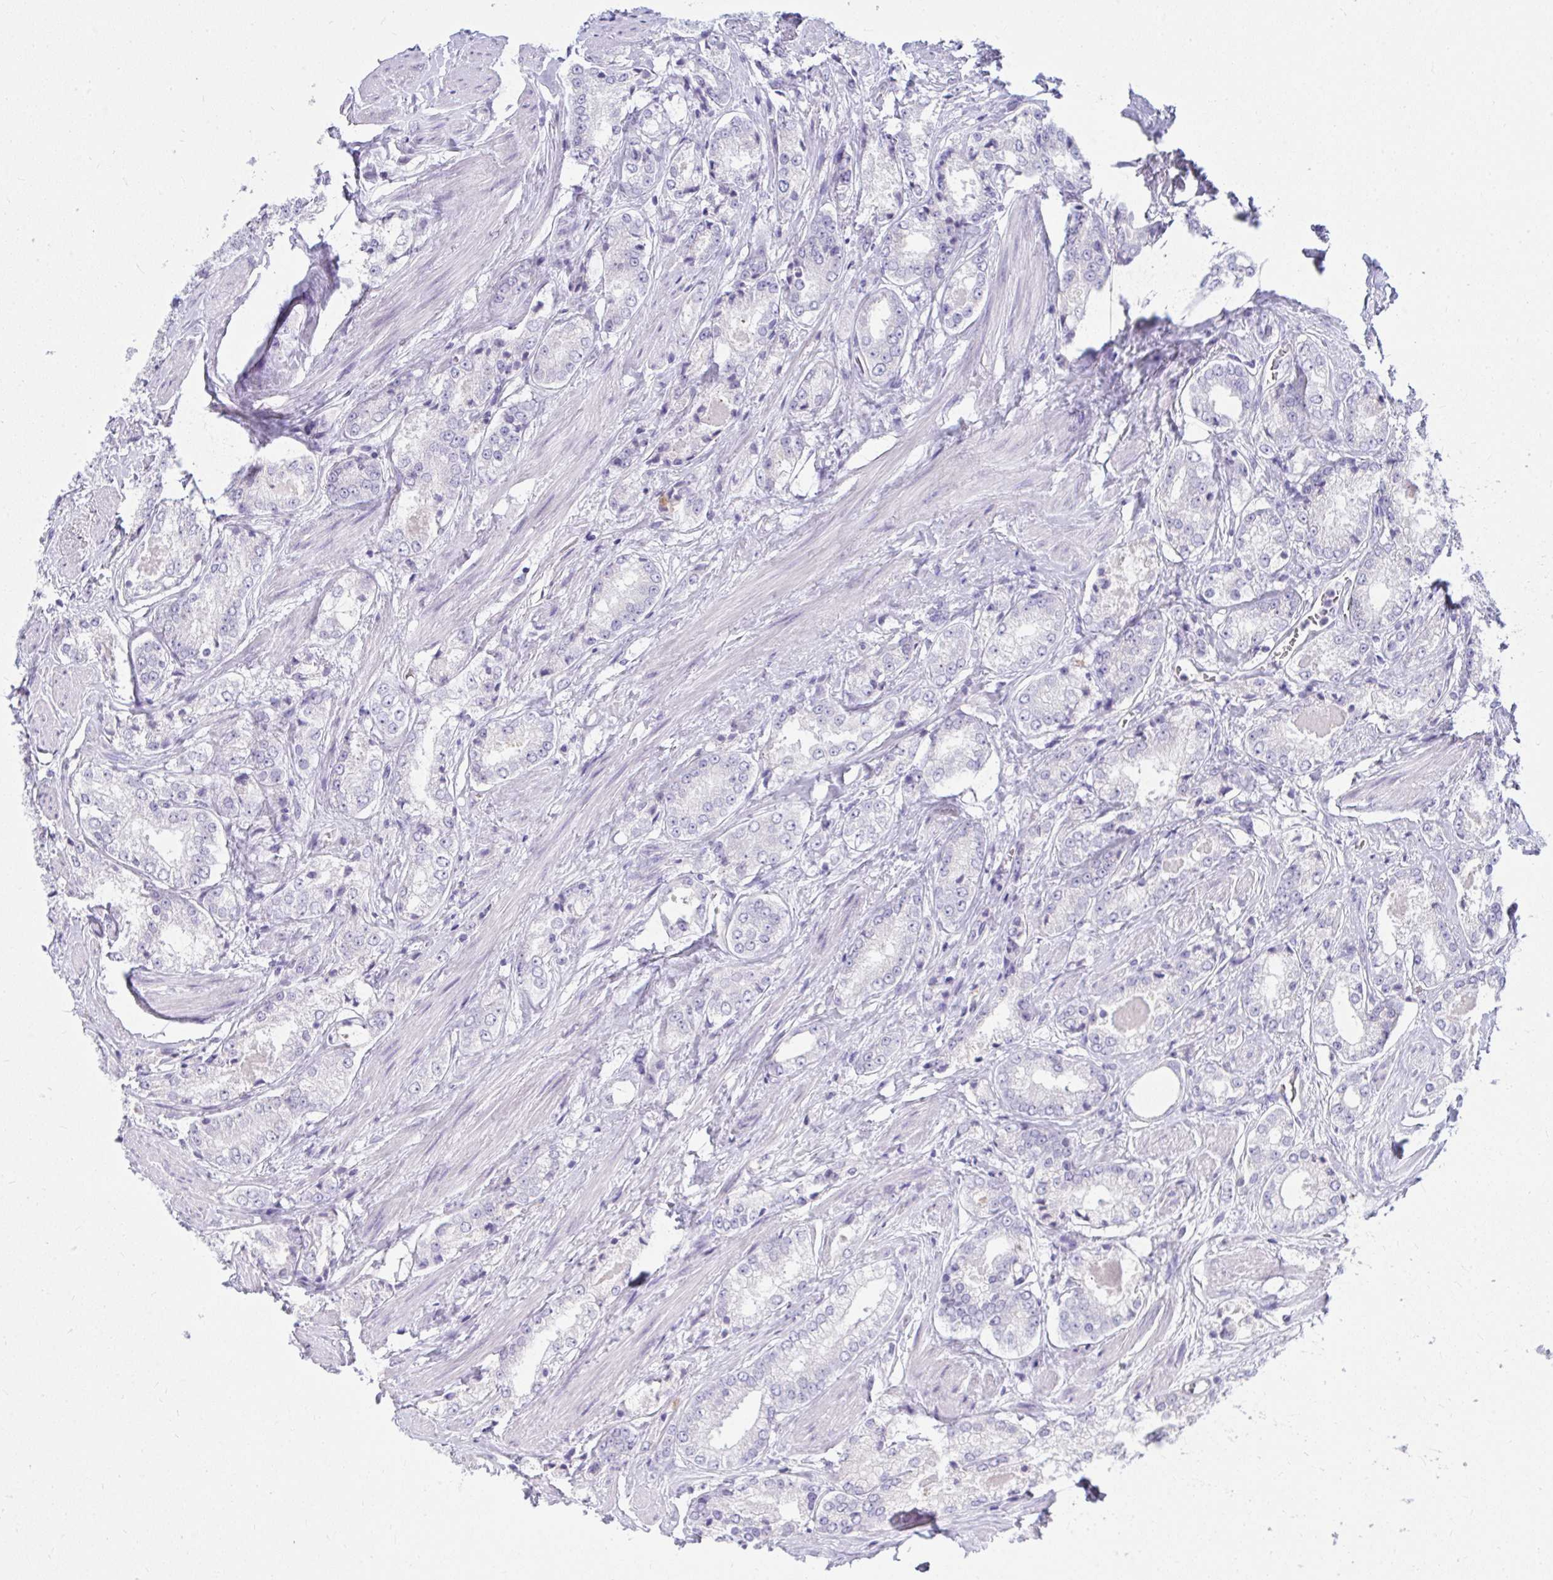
{"staining": {"intensity": "negative", "quantity": "none", "location": "none"}, "tissue": "prostate cancer", "cell_type": "Tumor cells", "image_type": "cancer", "snomed": [{"axis": "morphology", "description": "Adenocarcinoma, NOS"}, {"axis": "morphology", "description": "Adenocarcinoma, Low grade"}, {"axis": "topography", "description": "Prostate"}], "caption": "High magnification brightfield microscopy of prostate low-grade adenocarcinoma stained with DAB (brown) and counterstained with hematoxylin (blue): tumor cells show no significant positivity.", "gene": "LRRC36", "patient": {"sex": "male", "age": 68}}